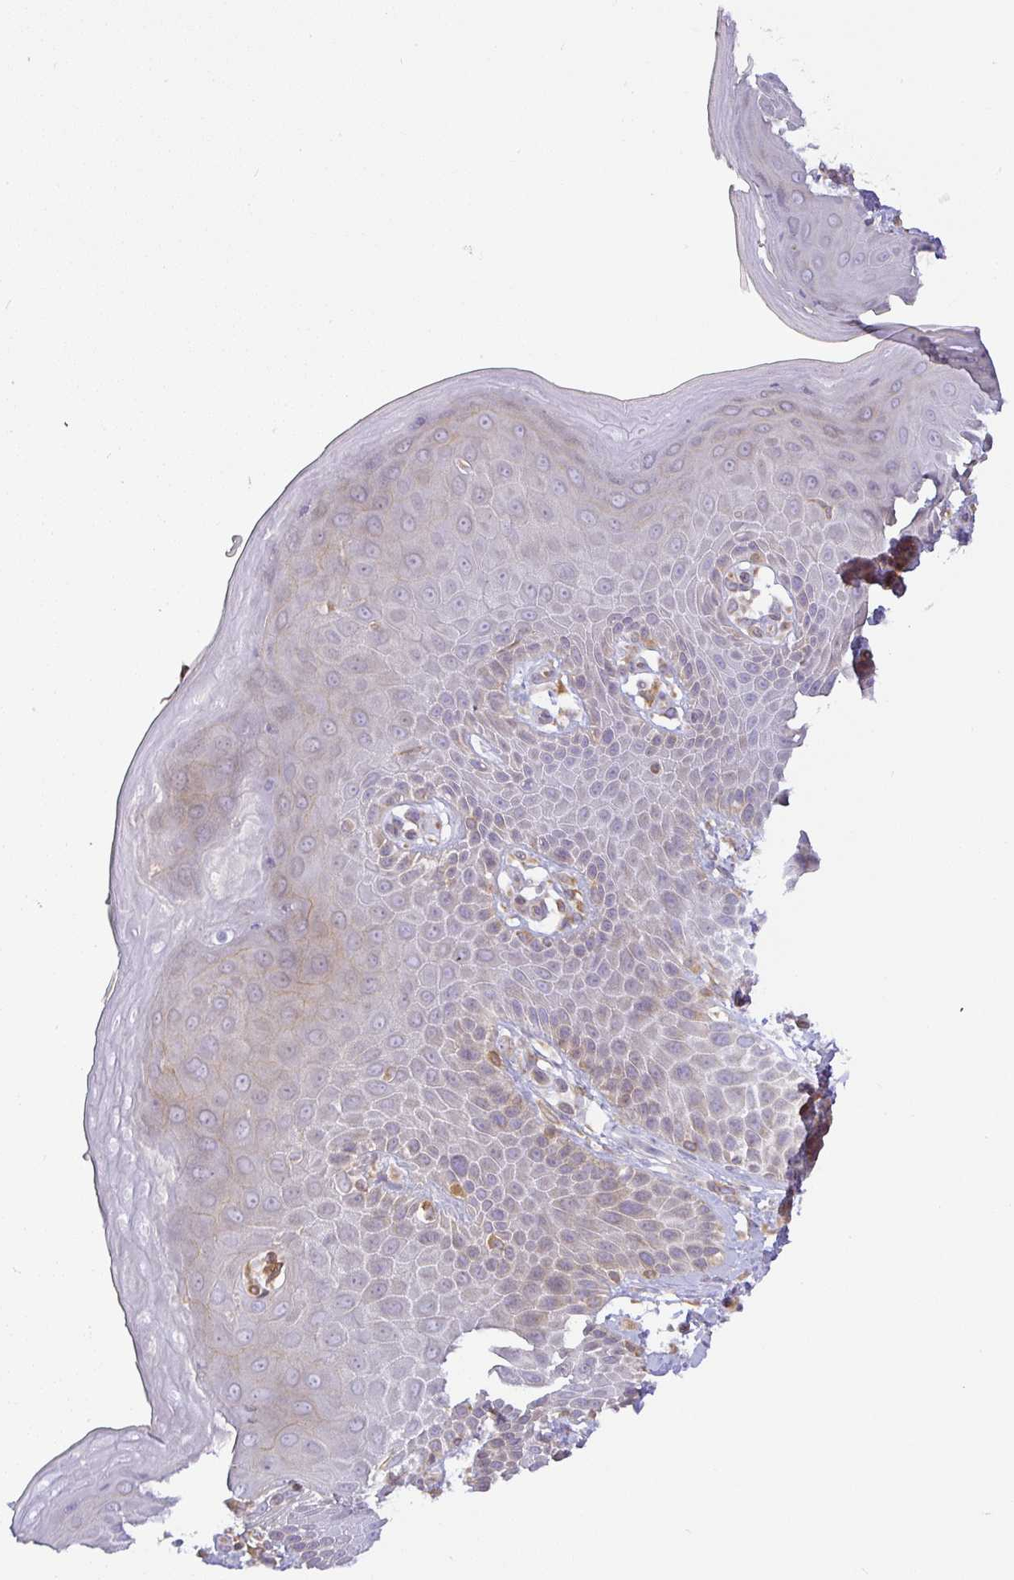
{"staining": {"intensity": "weak", "quantity": "25%-75%", "location": "cytoplasmic/membranous"}, "tissue": "skin", "cell_type": "Epidermal cells", "image_type": "normal", "snomed": [{"axis": "morphology", "description": "Normal tissue, NOS"}, {"axis": "topography", "description": "Peripheral nerve tissue"}], "caption": "DAB (3,3'-diaminobenzidine) immunohistochemical staining of benign human skin shows weak cytoplasmic/membranous protein positivity in approximately 25%-75% of epidermal cells. Using DAB (brown) and hematoxylin (blue) stains, captured at high magnification using brightfield microscopy.", "gene": "DERL2", "patient": {"sex": "male", "age": 51}}